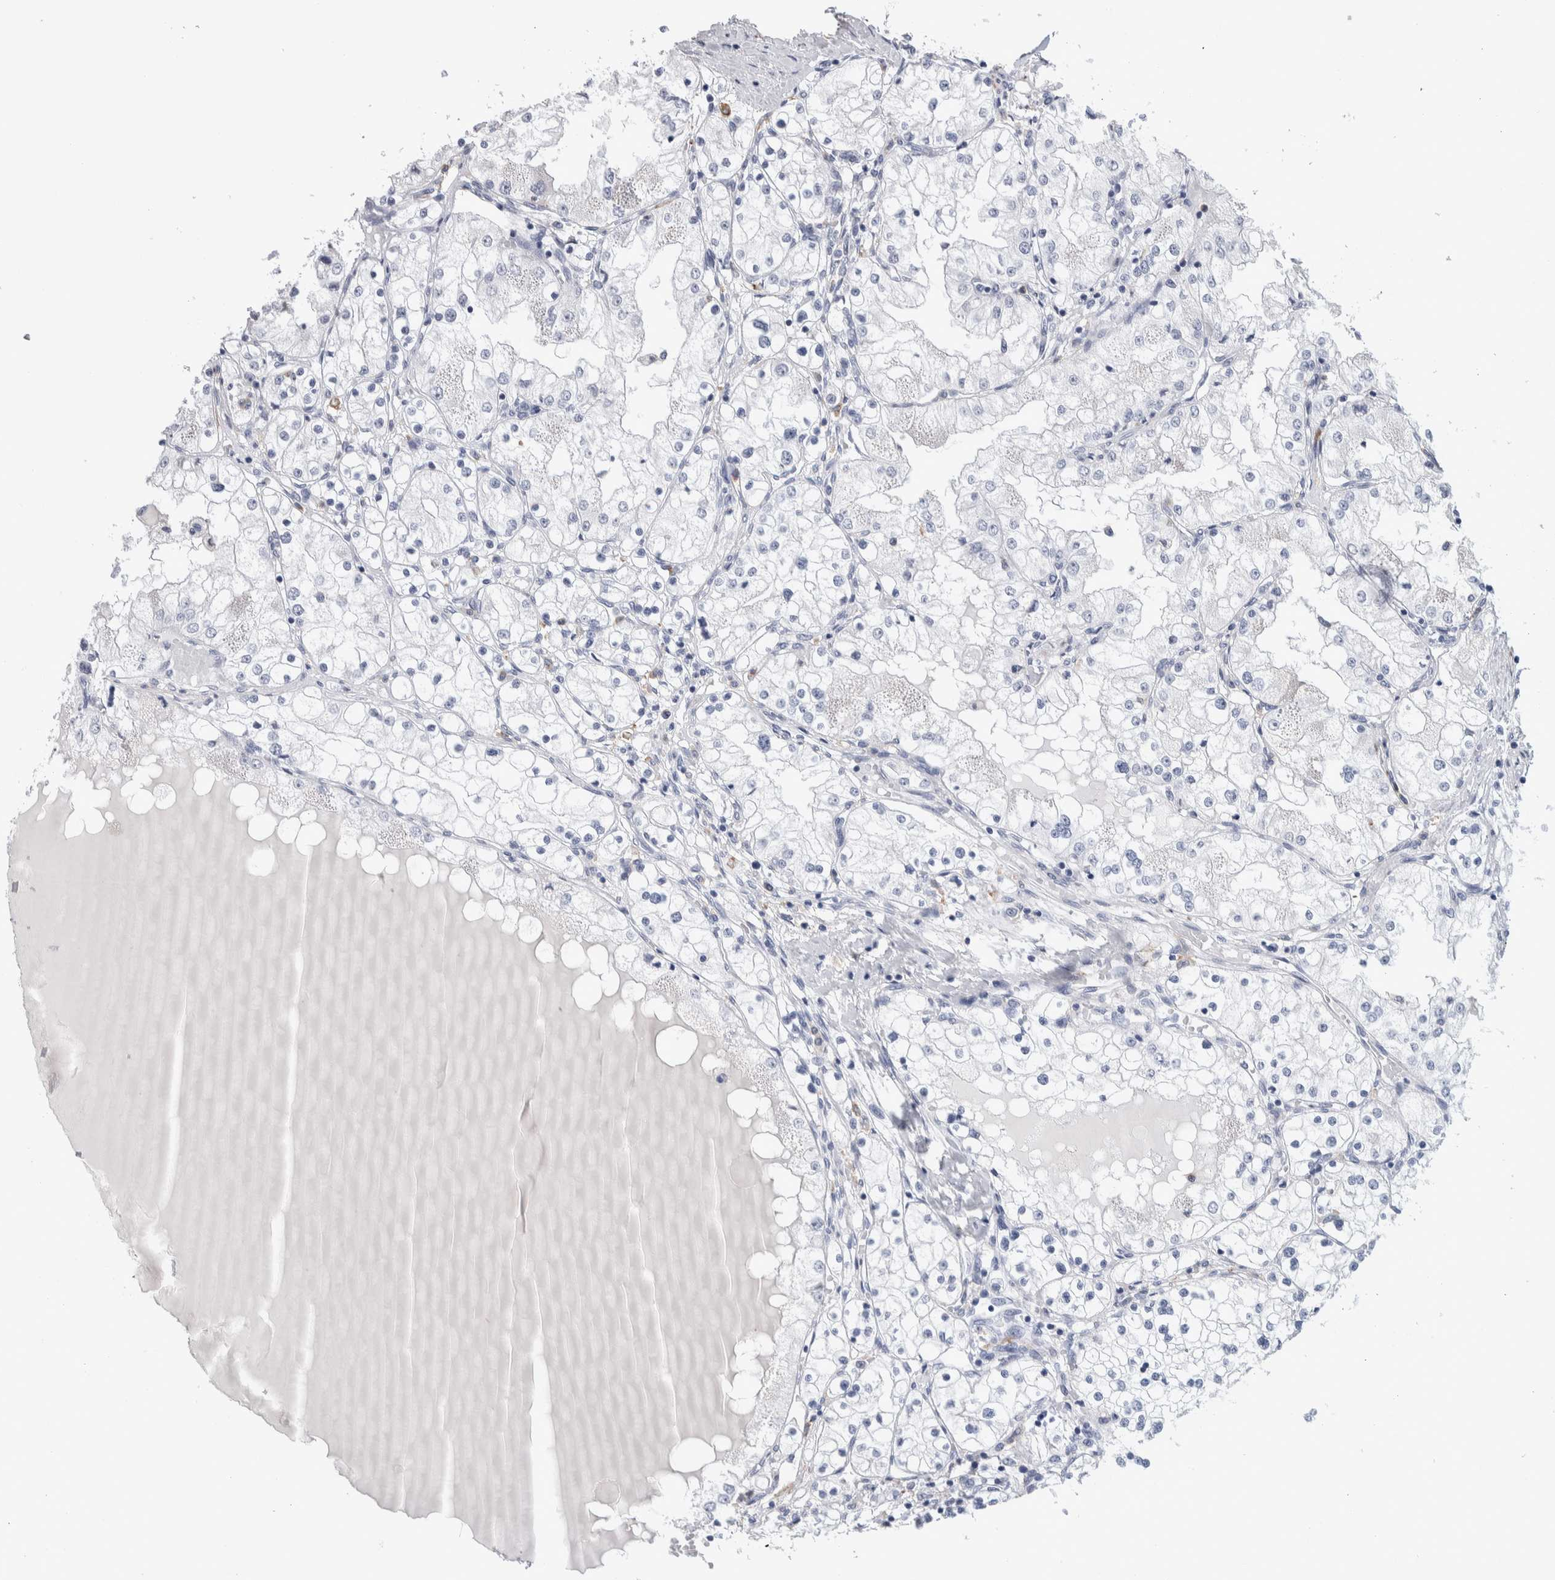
{"staining": {"intensity": "negative", "quantity": "none", "location": "none"}, "tissue": "renal cancer", "cell_type": "Tumor cells", "image_type": "cancer", "snomed": [{"axis": "morphology", "description": "Adenocarcinoma, NOS"}, {"axis": "topography", "description": "Kidney"}], "caption": "This is an immunohistochemistry (IHC) histopathology image of human adenocarcinoma (renal). There is no expression in tumor cells.", "gene": "LURAP1L", "patient": {"sex": "male", "age": 68}}